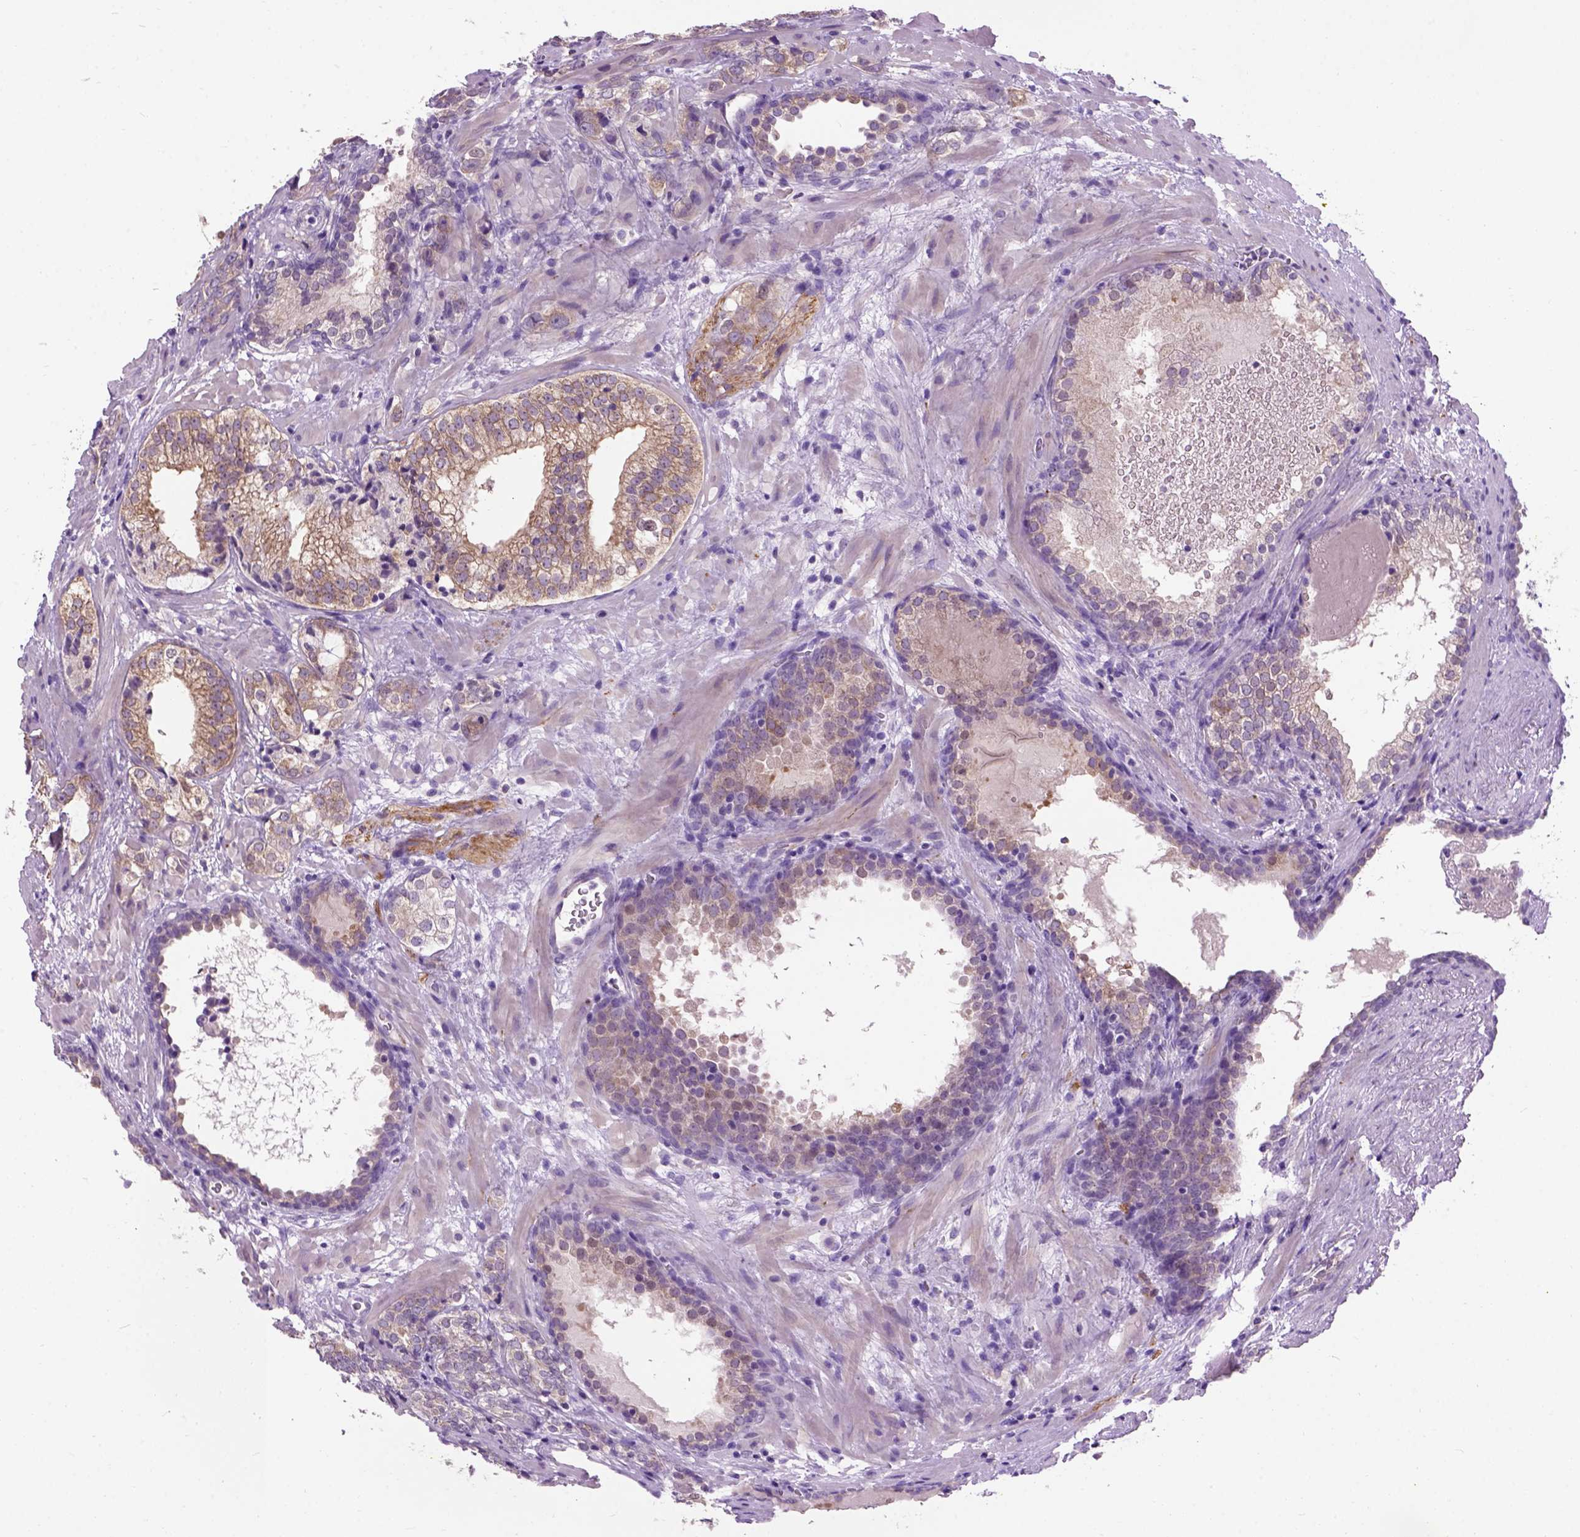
{"staining": {"intensity": "moderate", "quantity": ">75%", "location": "cytoplasmic/membranous"}, "tissue": "prostate cancer", "cell_type": "Tumor cells", "image_type": "cancer", "snomed": [{"axis": "morphology", "description": "Adenocarcinoma, NOS"}, {"axis": "topography", "description": "Prostate and seminal vesicle, NOS"}], "caption": "Human prostate cancer stained with a protein marker reveals moderate staining in tumor cells.", "gene": "MAPT", "patient": {"sex": "male", "age": 63}}